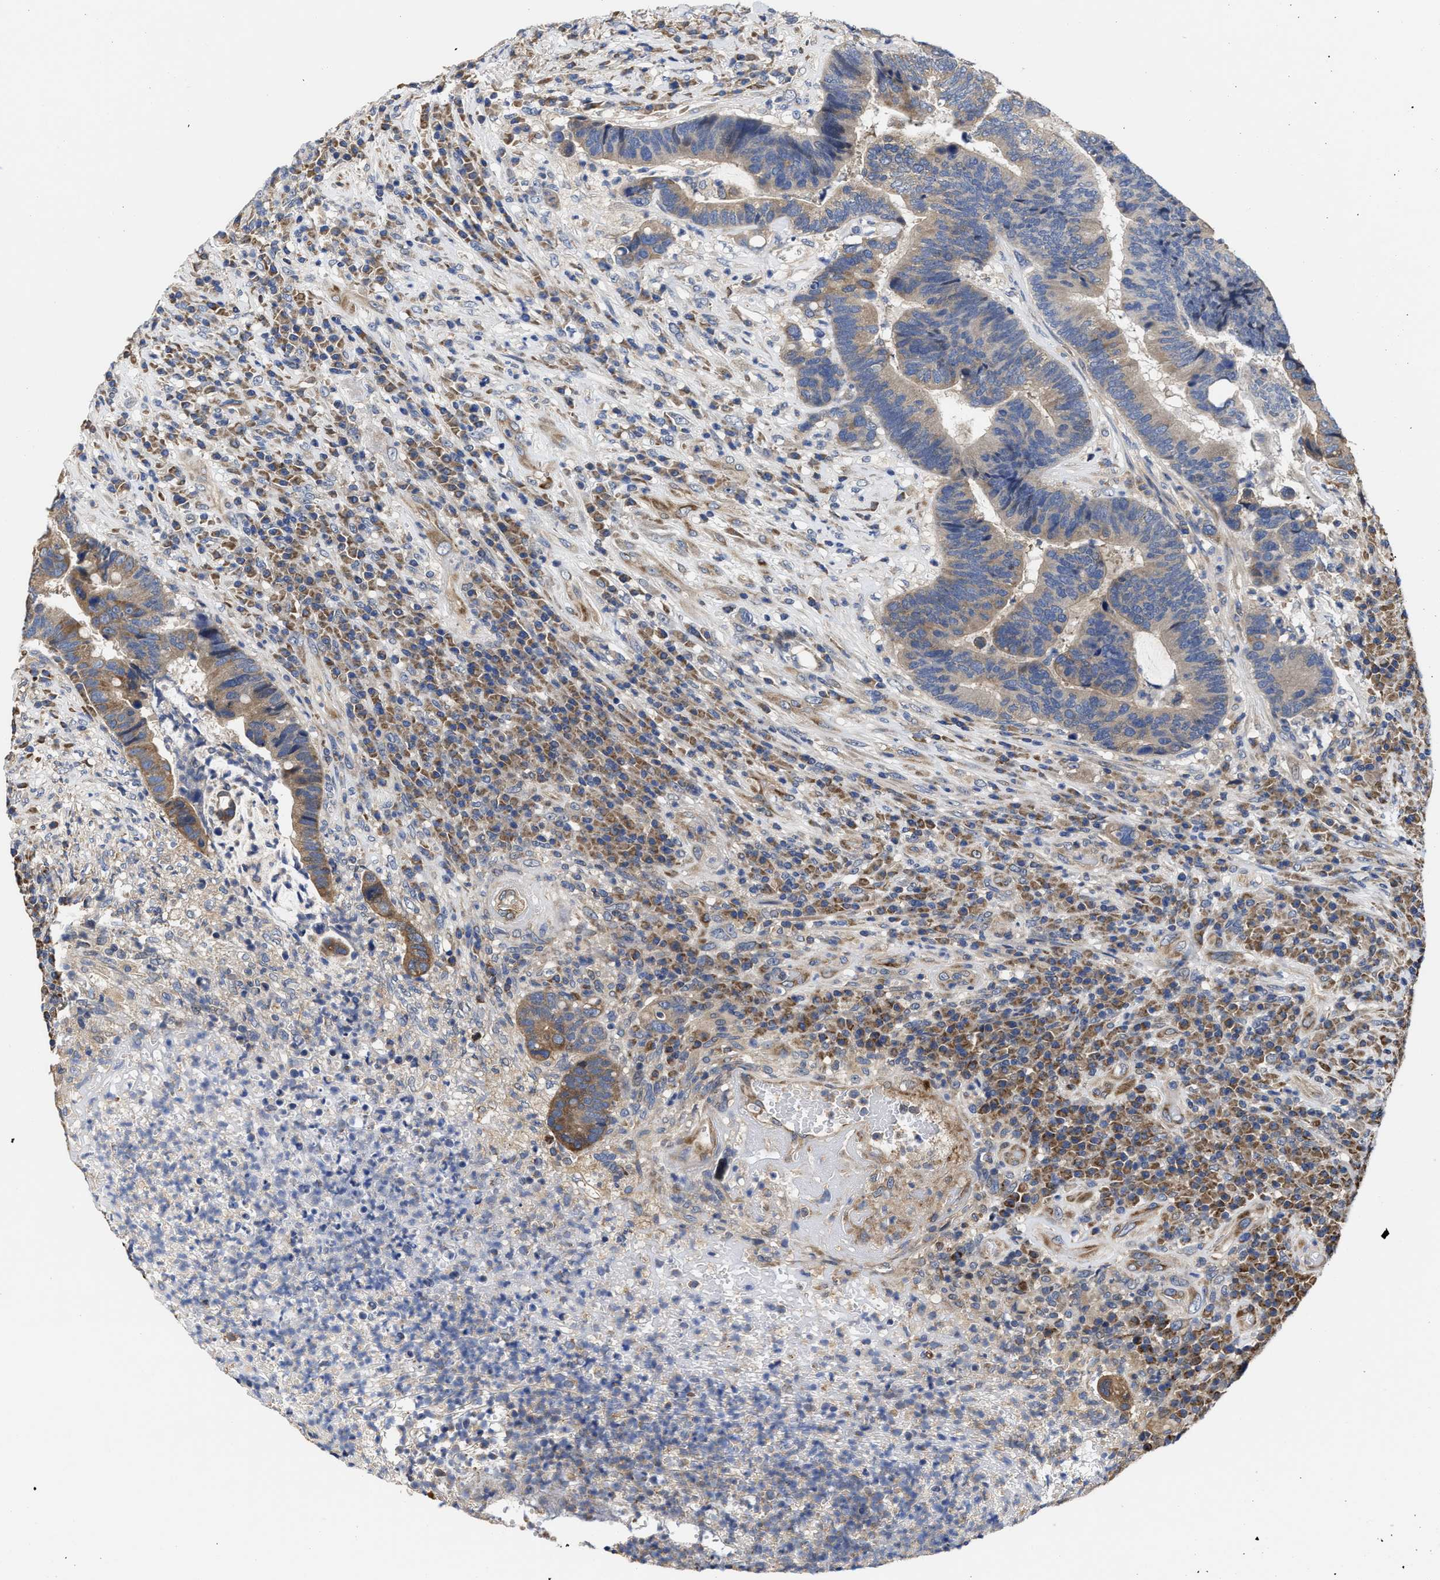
{"staining": {"intensity": "moderate", "quantity": "<25%", "location": "cytoplasmic/membranous"}, "tissue": "colorectal cancer", "cell_type": "Tumor cells", "image_type": "cancer", "snomed": [{"axis": "morphology", "description": "Adenocarcinoma, NOS"}, {"axis": "topography", "description": "Rectum"}], "caption": "Immunohistochemistry of human colorectal adenocarcinoma exhibits low levels of moderate cytoplasmic/membranous staining in about <25% of tumor cells.", "gene": "TRAF6", "patient": {"sex": "female", "age": 89}}